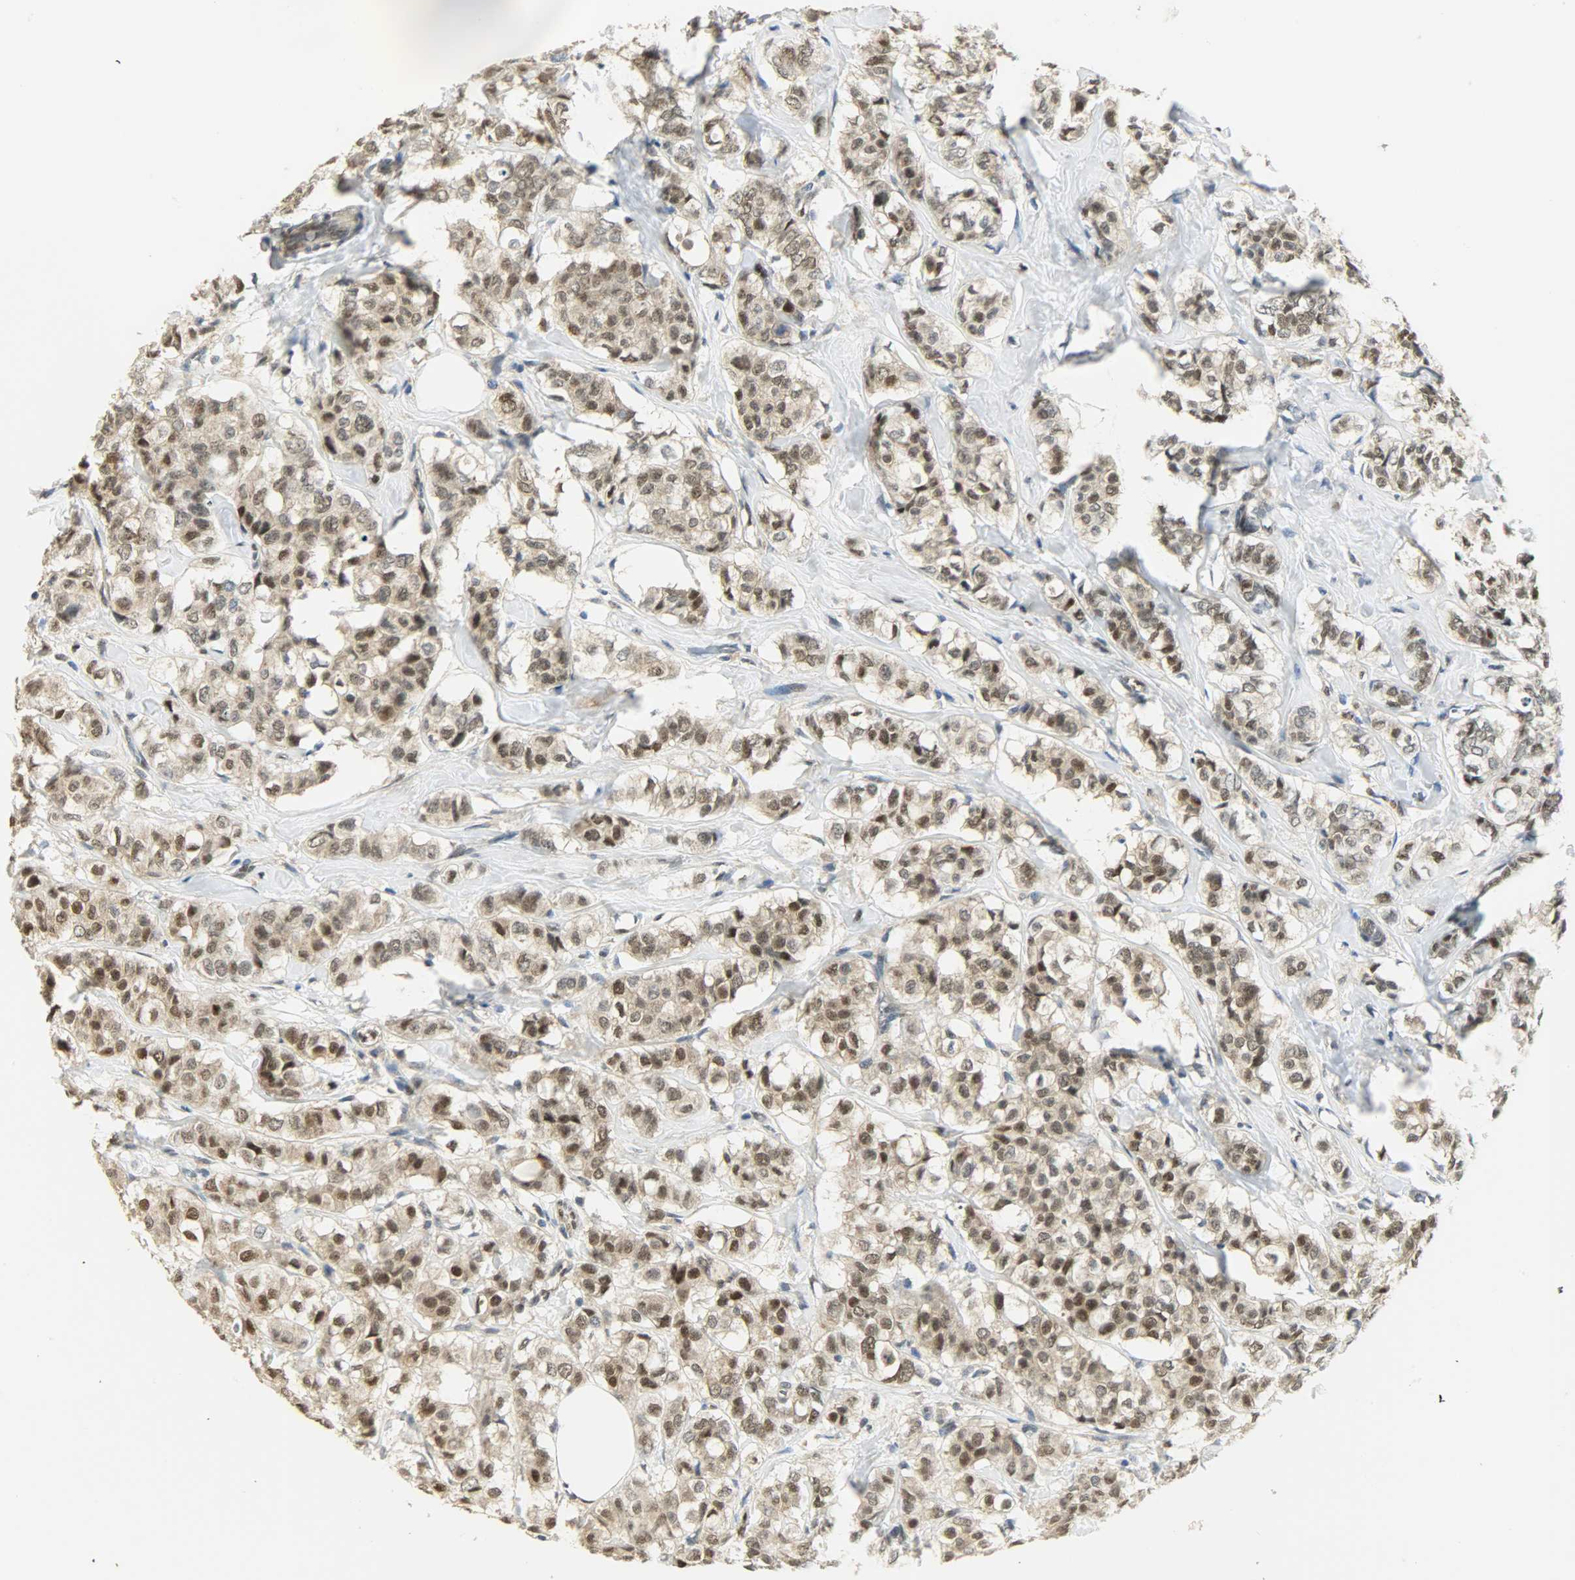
{"staining": {"intensity": "moderate", "quantity": ">75%", "location": "nuclear"}, "tissue": "breast cancer", "cell_type": "Tumor cells", "image_type": "cancer", "snomed": [{"axis": "morphology", "description": "Lobular carcinoma"}, {"axis": "topography", "description": "Breast"}], "caption": "Immunohistochemical staining of human breast cancer reveals moderate nuclear protein positivity in about >75% of tumor cells. Using DAB (3,3'-diaminobenzidine) (brown) and hematoxylin (blue) stains, captured at high magnification using brightfield microscopy.", "gene": "NPEPL1", "patient": {"sex": "female", "age": 60}}